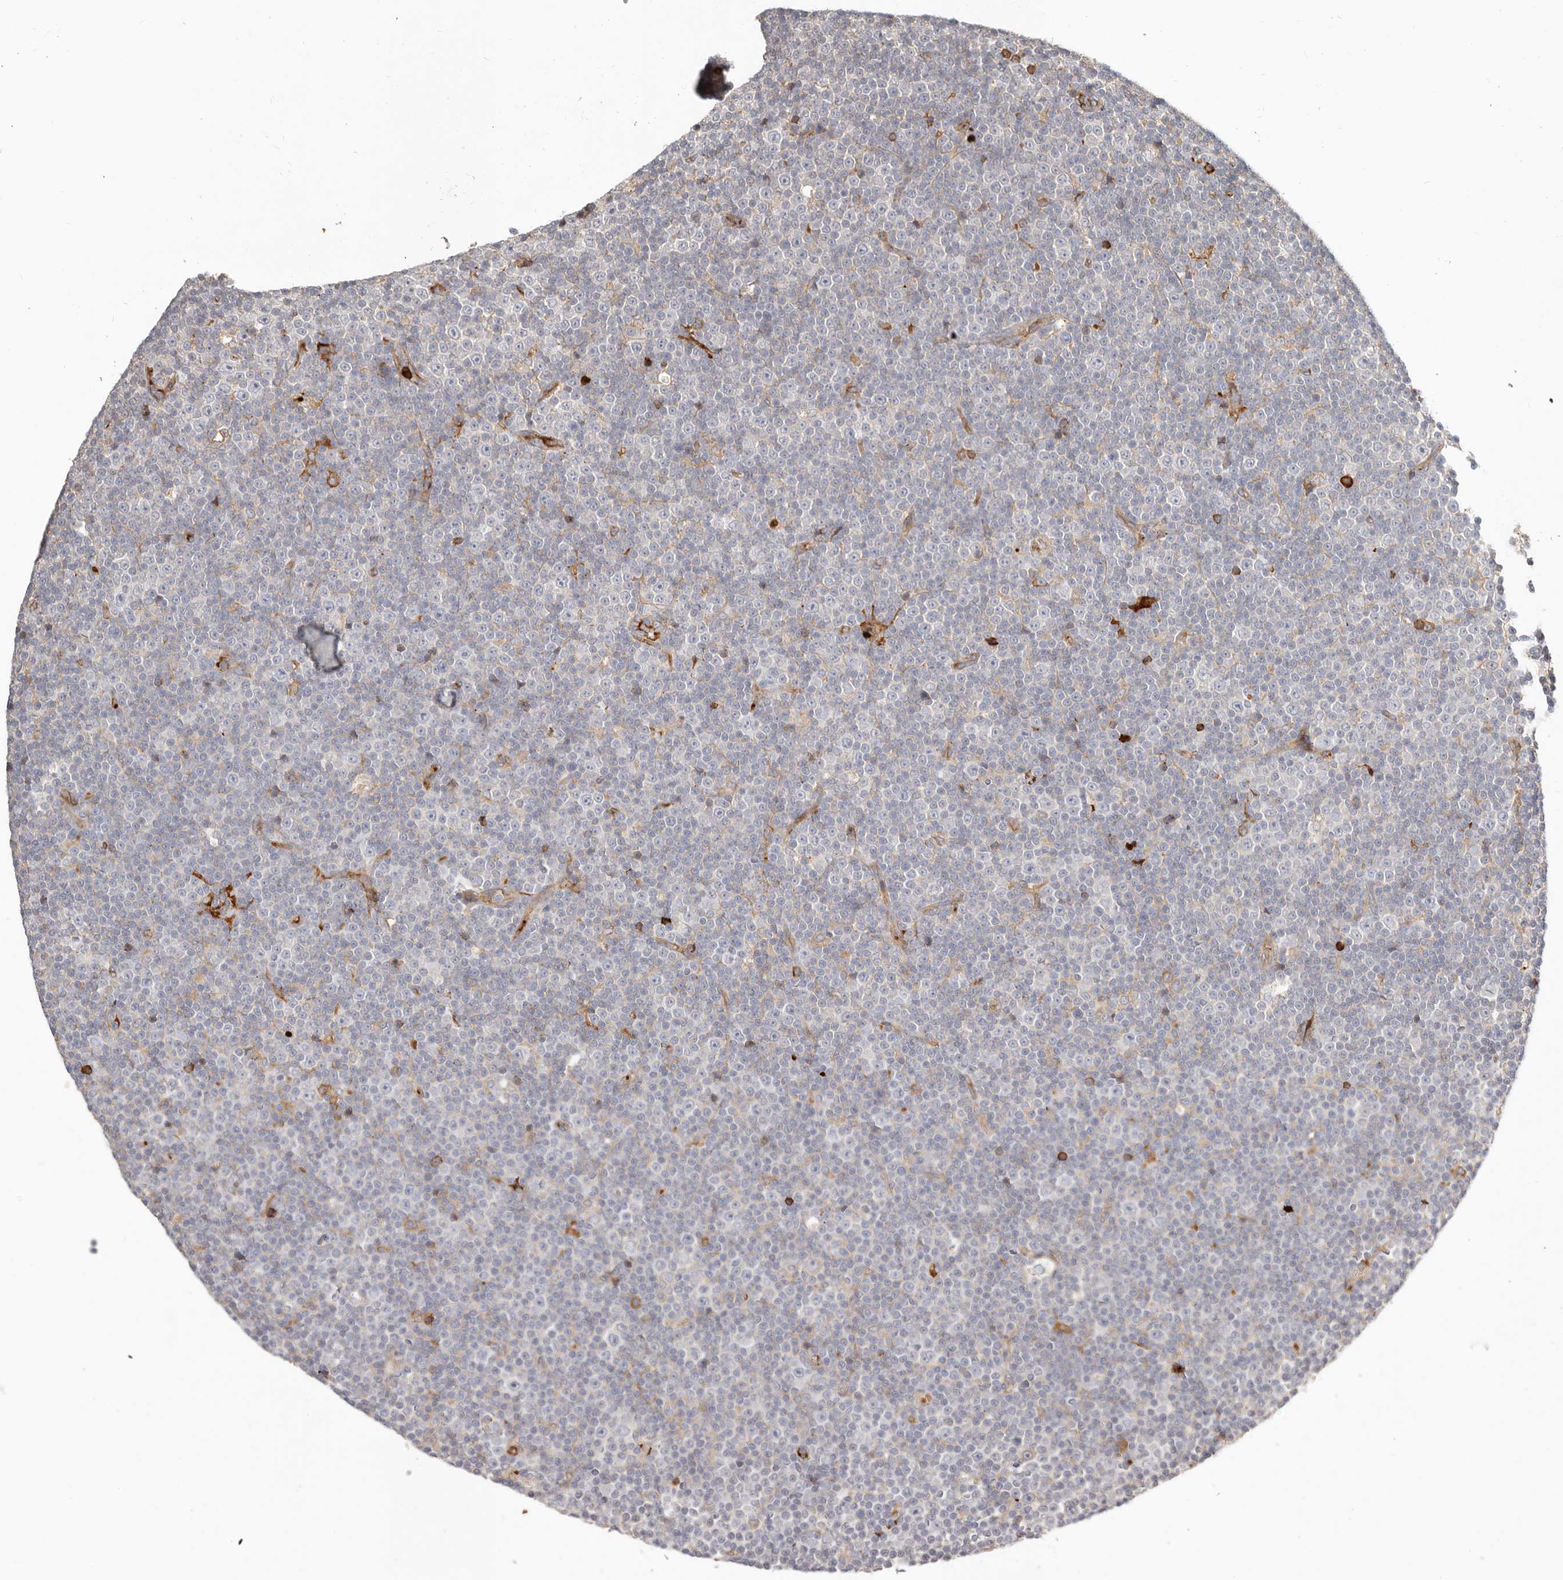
{"staining": {"intensity": "negative", "quantity": "none", "location": "none"}, "tissue": "lymphoma", "cell_type": "Tumor cells", "image_type": "cancer", "snomed": [{"axis": "morphology", "description": "Malignant lymphoma, non-Hodgkin's type, Low grade"}, {"axis": "topography", "description": "Lymph node"}], "caption": "Immunohistochemical staining of human lymphoma exhibits no significant staining in tumor cells.", "gene": "MTFR2", "patient": {"sex": "female", "age": 67}}